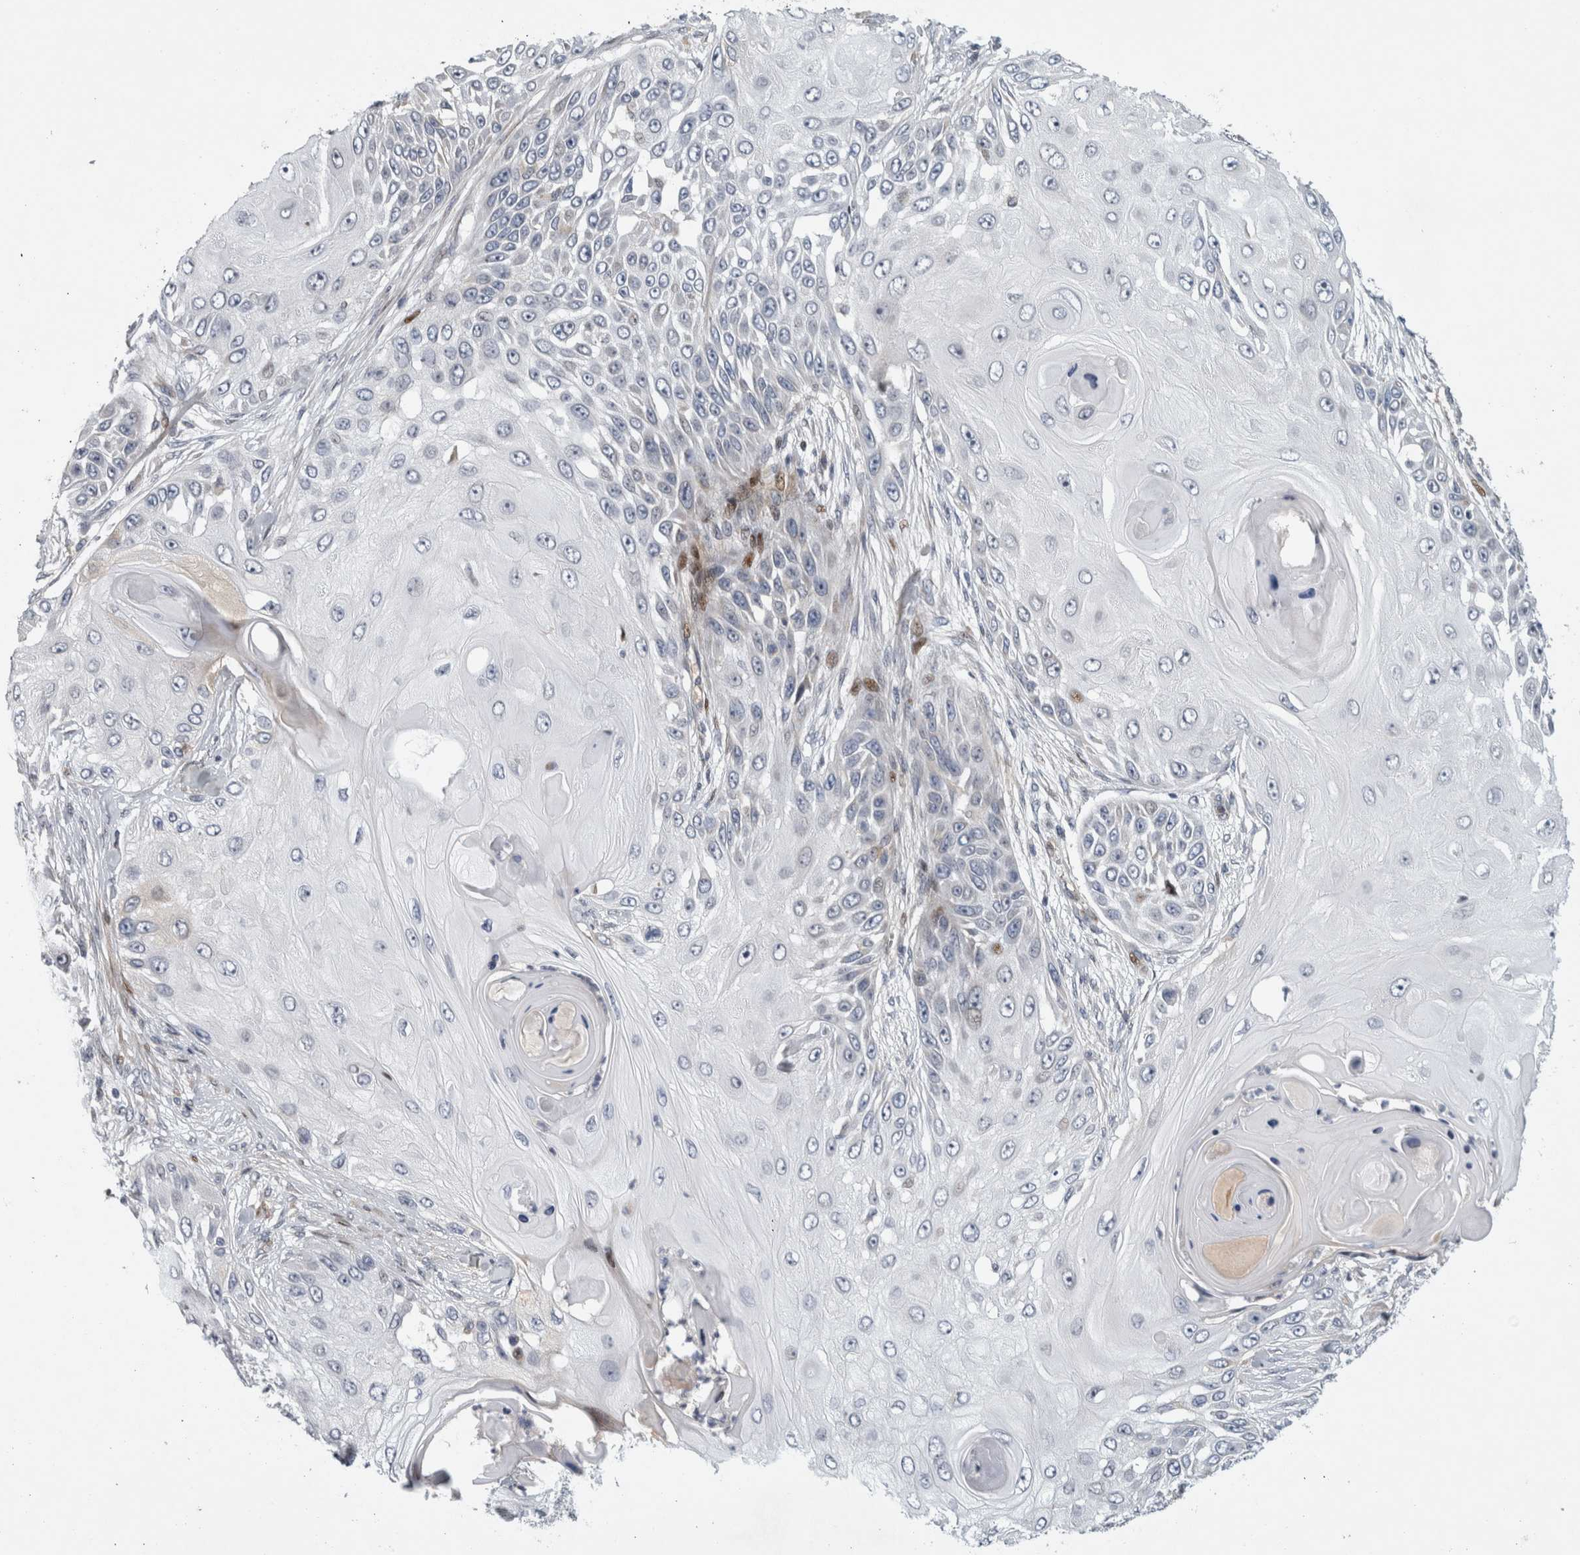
{"staining": {"intensity": "negative", "quantity": "none", "location": "none"}, "tissue": "skin cancer", "cell_type": "Tumor cells", "image_type": "cancer", "snomed": [{"axis": "morphology", "description": "Squamous cell carcinoma, NOS"}, {"axis": "topography", "description": "Skin"}], "caption": "A photomicrograph of skin cancer stained for a protein exhibits no brown staining in tumor cells. (DAB IHC visualized using brightfield microscopy, high magnification).", "gene": "RBM48", "patient": {"sex": "female", "age": 44}}